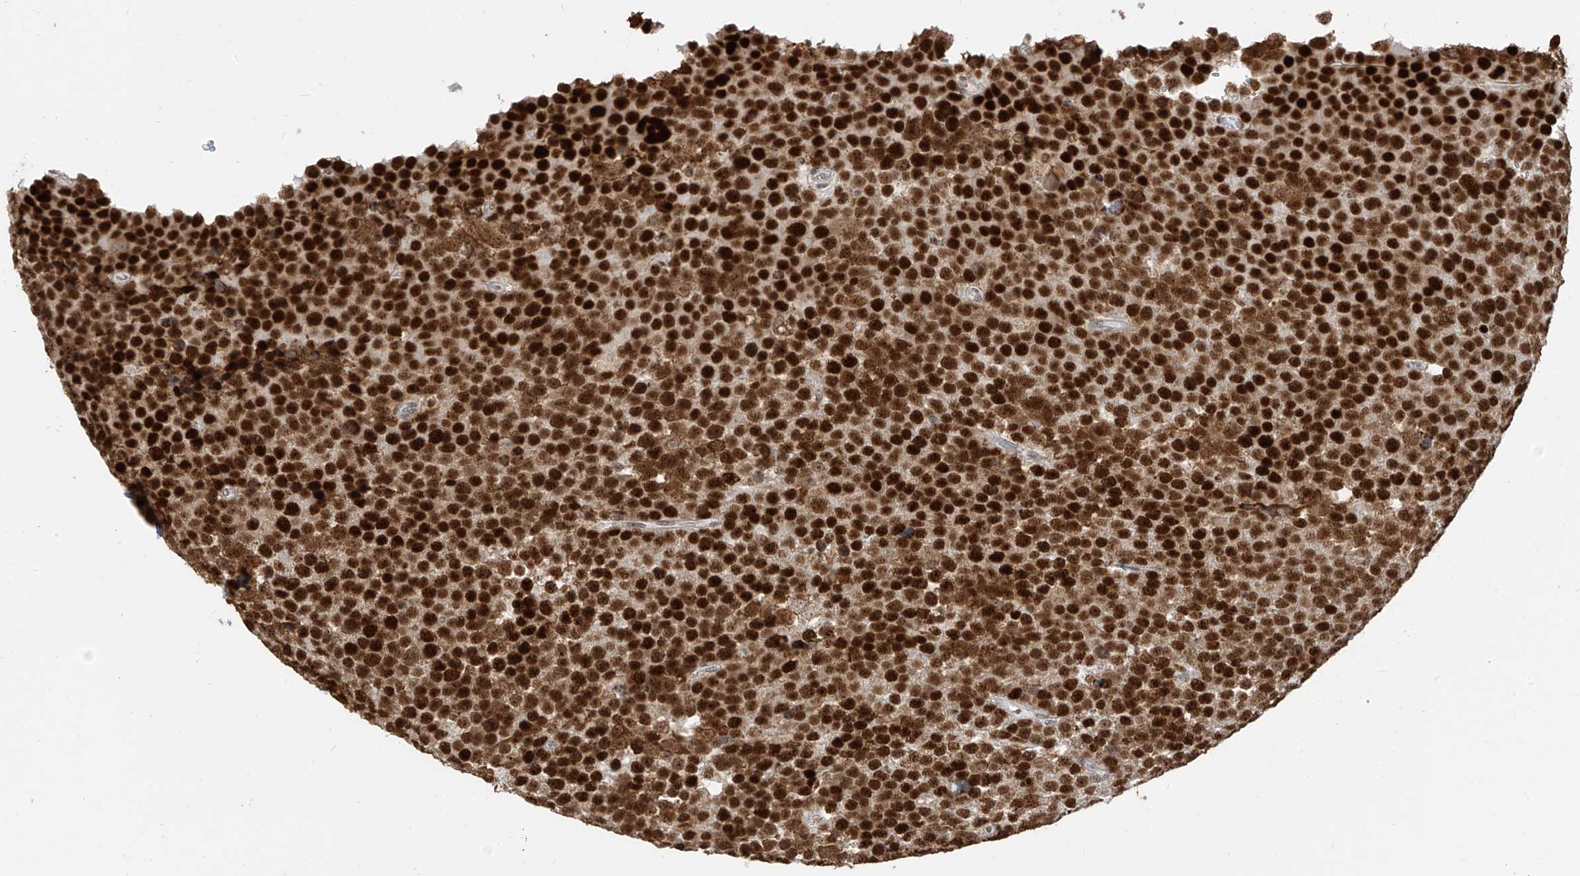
{"staining": {"intensity": "strong", "quantity": ">75%", "location": "nuclear"}, "tissue": "testis cancer", "cell_type": "Tumor cells", "image_type": "cancer", "snomed": [{"axis": "morphology", "description": "Seminoma, NOS"}, {"axis": "topography", "description": "Testis"}], "caption": "Immunohistochemical staining of seminoma (testis) exhibits high levels of strong nuclear protein staining in approximately >75% of tumor cells. (IHC, brightfield microscopy, high magnification).", "gene": "ZMYM2", "patient": {"sex": "male", "age": 71}}